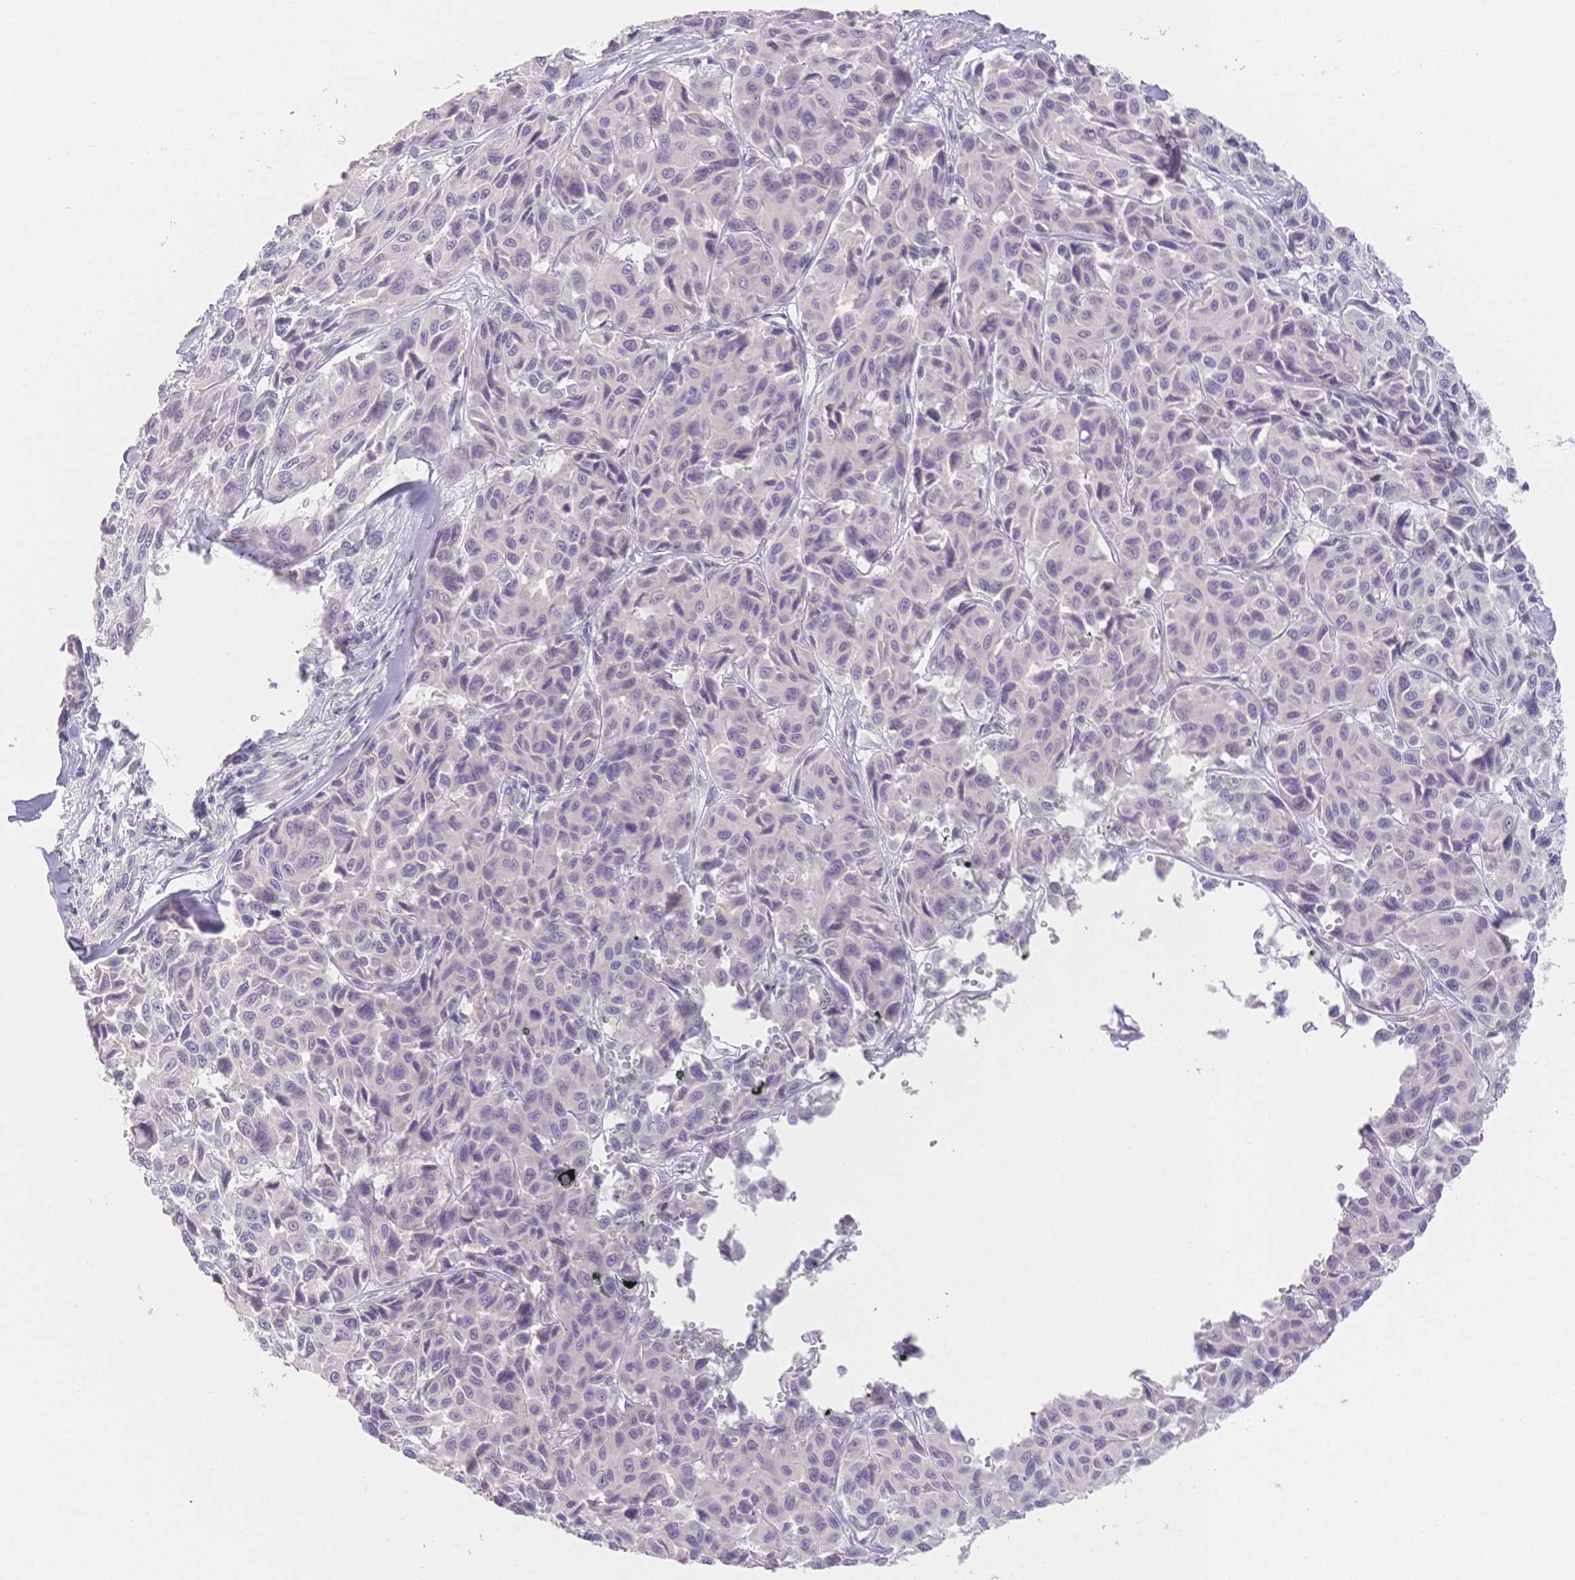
{"staining": {"intensity": "negative", "quantity": "none", "location": "none"}, "tissue": "melanoma", "cell_type": "Tumor cells", "image_type": "cancer", "snomed": [{"axis": "morphology", "description": "Malignant melanoma, NOS"}, {"axis": "topography", "description": "Skin"}], "caption": "The photomicrograph demonstrates no staining of tumor cells in melanoma.", "gene": "SUV39H2", "patient": {"sex": "female", "age": 66}}